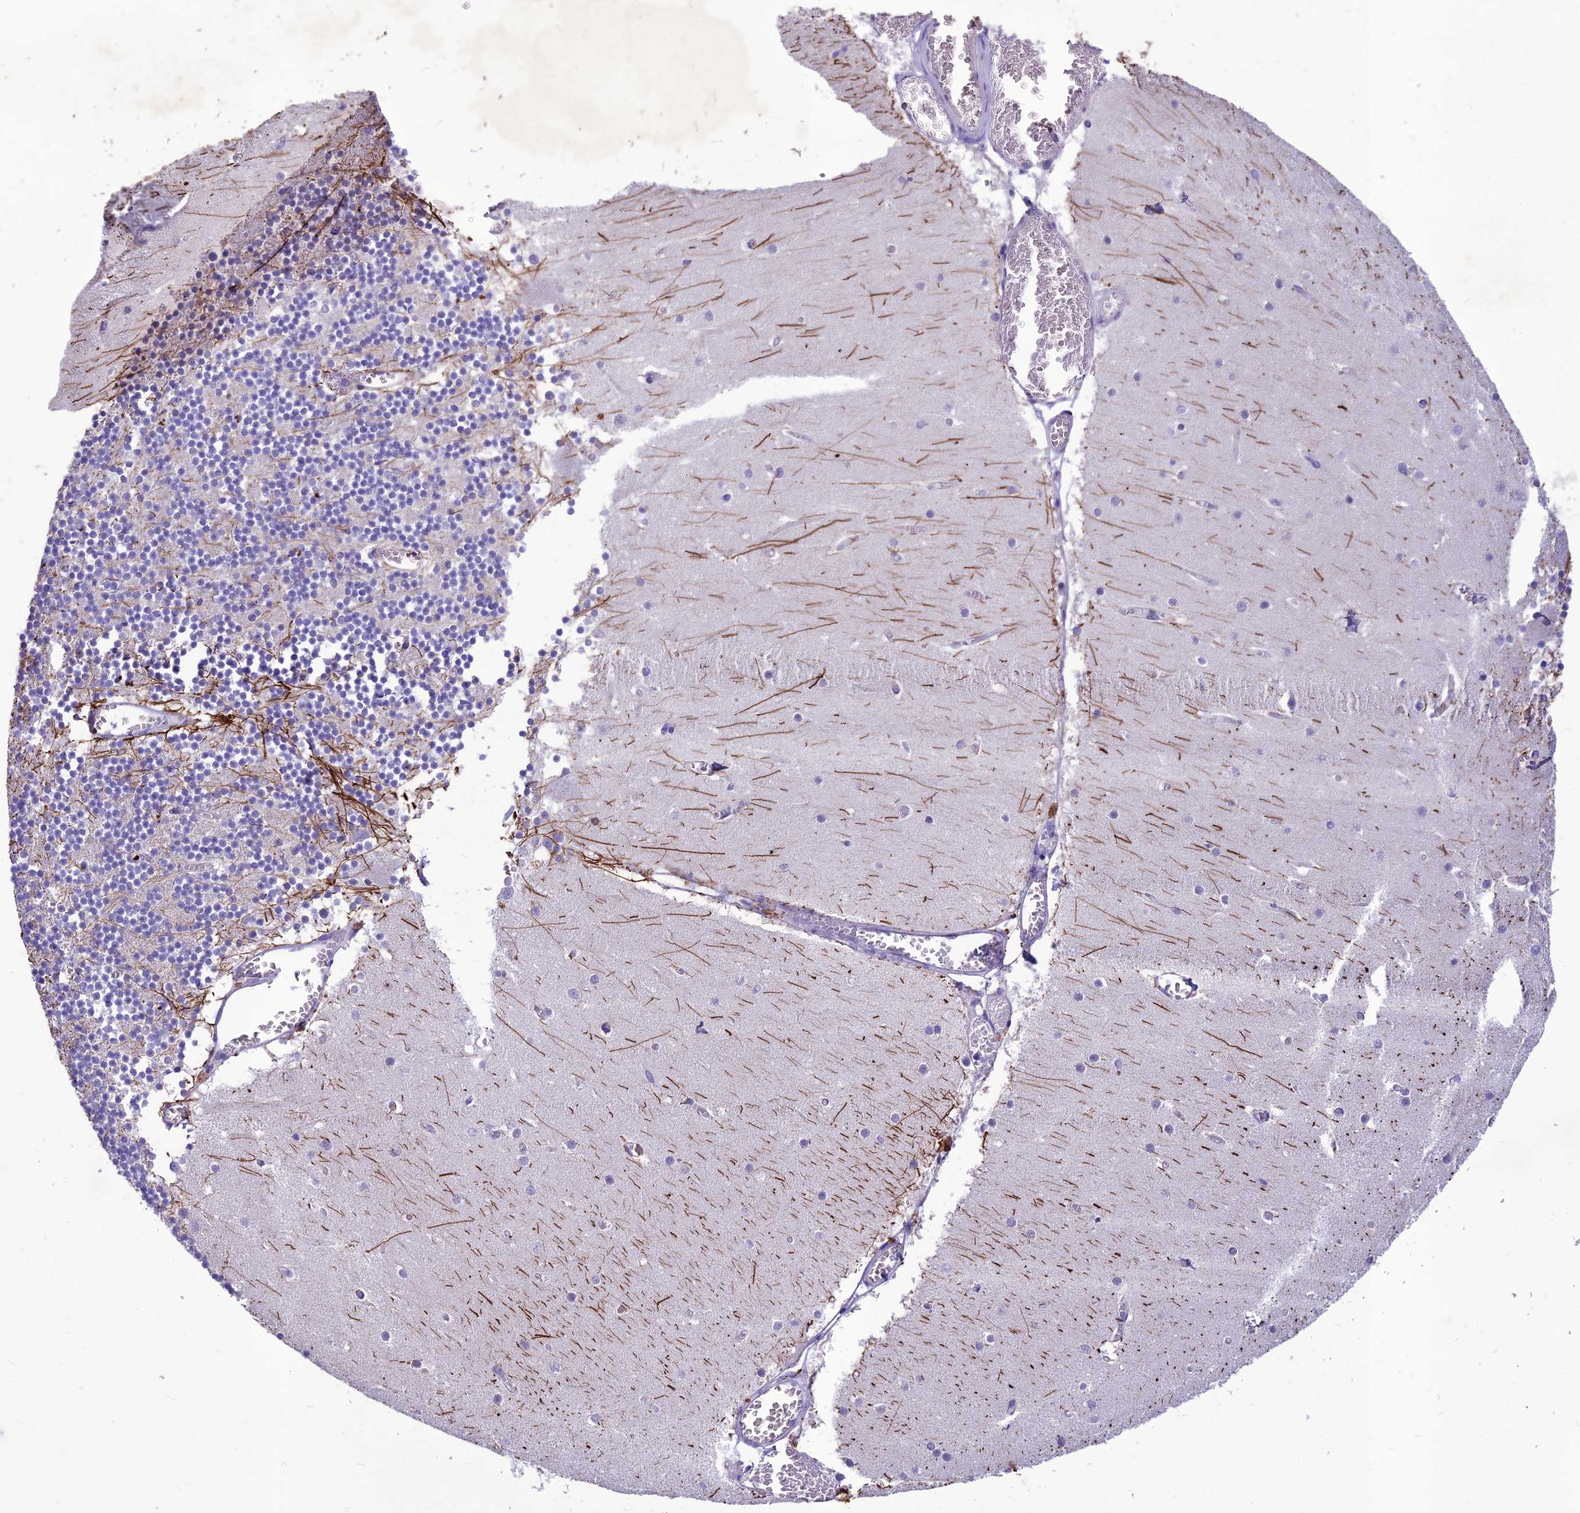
{"staining": {"intensity": "negative", "quantity": "none", "location": "none"}, "tissue": "cerebellum", "cell_type": "Cells in granular layer", "image_type": "normal", "snomed": [{"axis": "morphology", "description": "Normal tissue, NOS"}, {"axis": "topography", "description": "Cerebellum"}], "caption": "Immunohistochemistry (IHC) micrograph of benign cerebellum stained for a protein (brown), which reveals no staining in cells in granular layer.", "gene": "IFT172", "patient": {"sex": "female", "age": 28}}